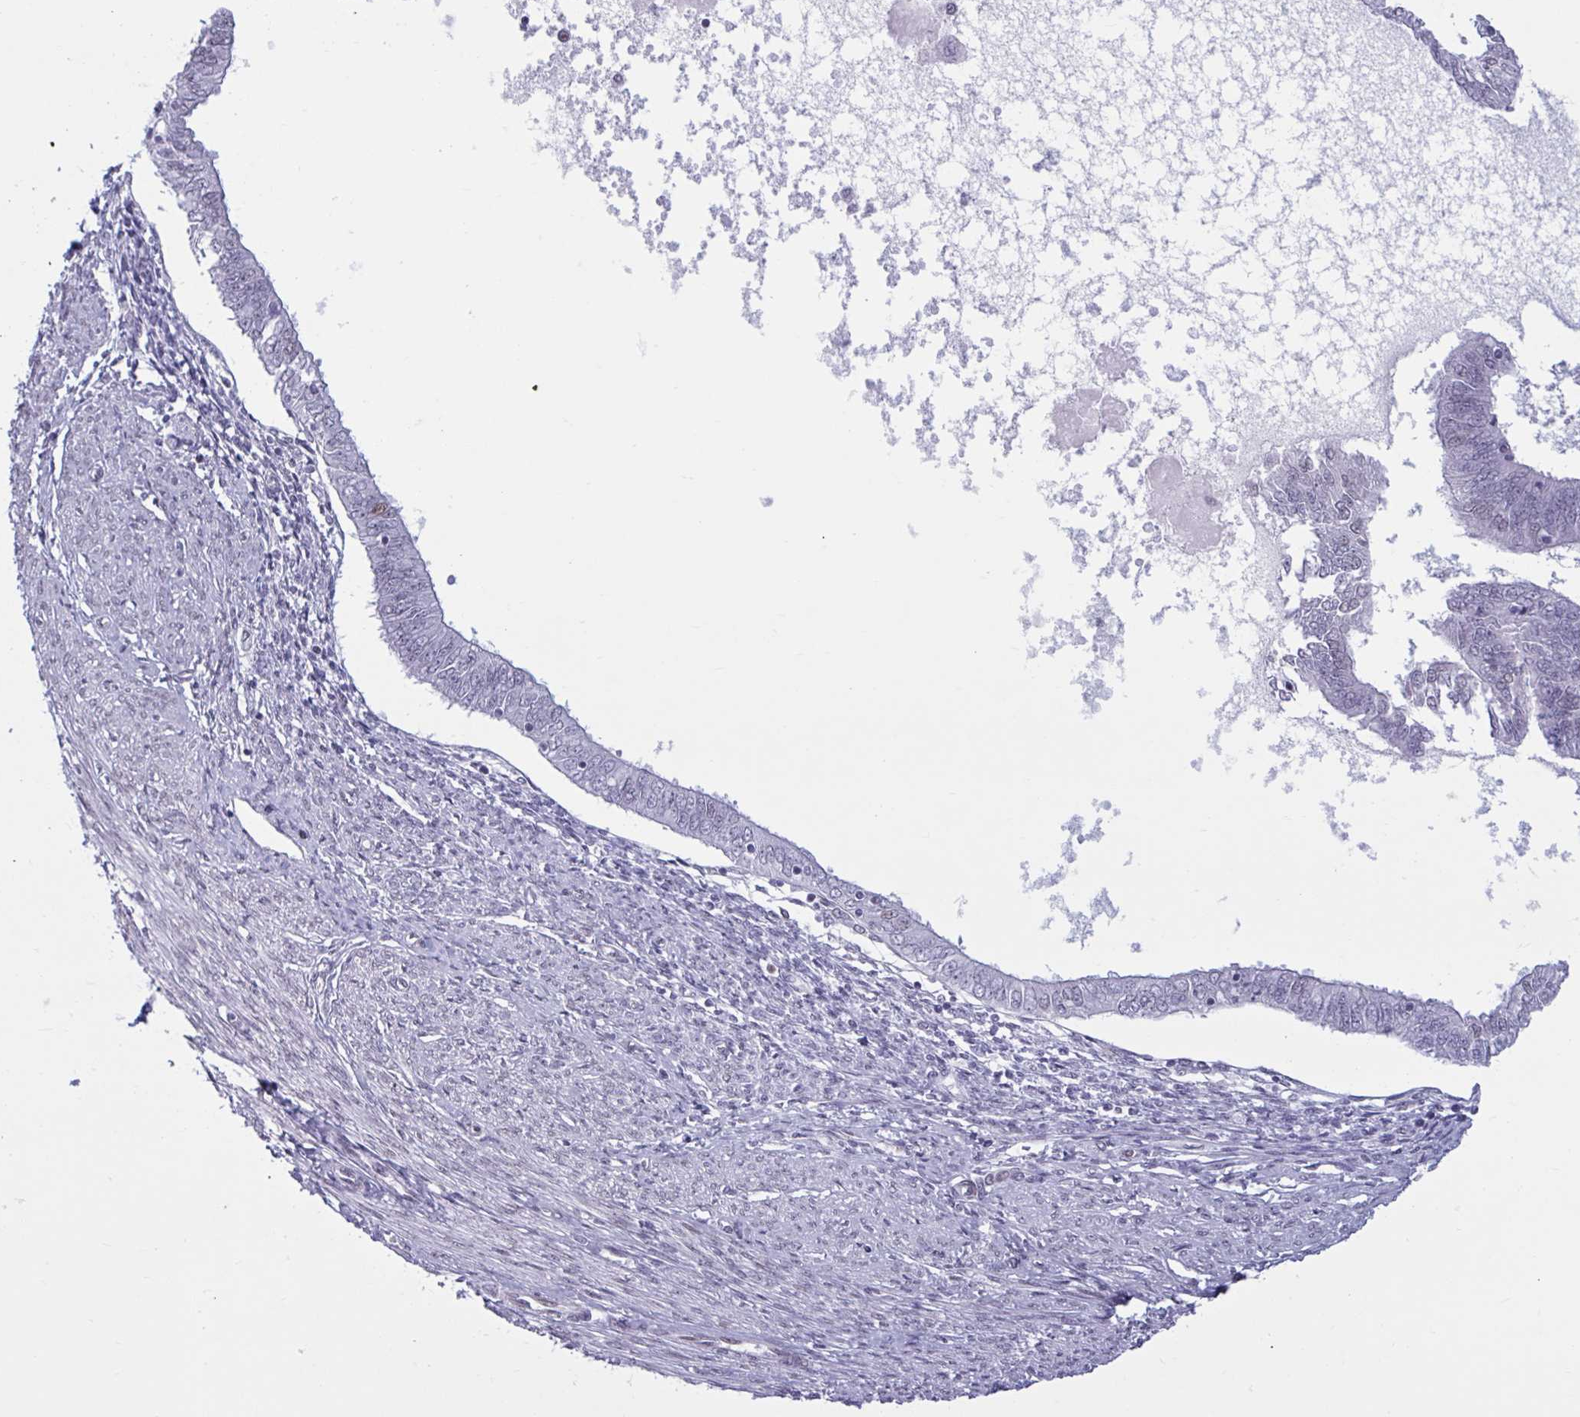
{"staining": {"intensity": "negative", "quantity": "none", "location": "none"}, "tissue": "endometrial cancer", "cell_type": "Tumor cells", "image_type": "cancer", "snomed": [{"axis": "morphology", "description": "Adenocarcinoma, NOS"}, {"axis": "topography", "description": "Endometrium"}], "caption": "Protein analysis of endometrial cancer displays no significant positivity in tumor cells.", "gene": "HSD17B6", "patient": {"sex": "female", "age": 58}}